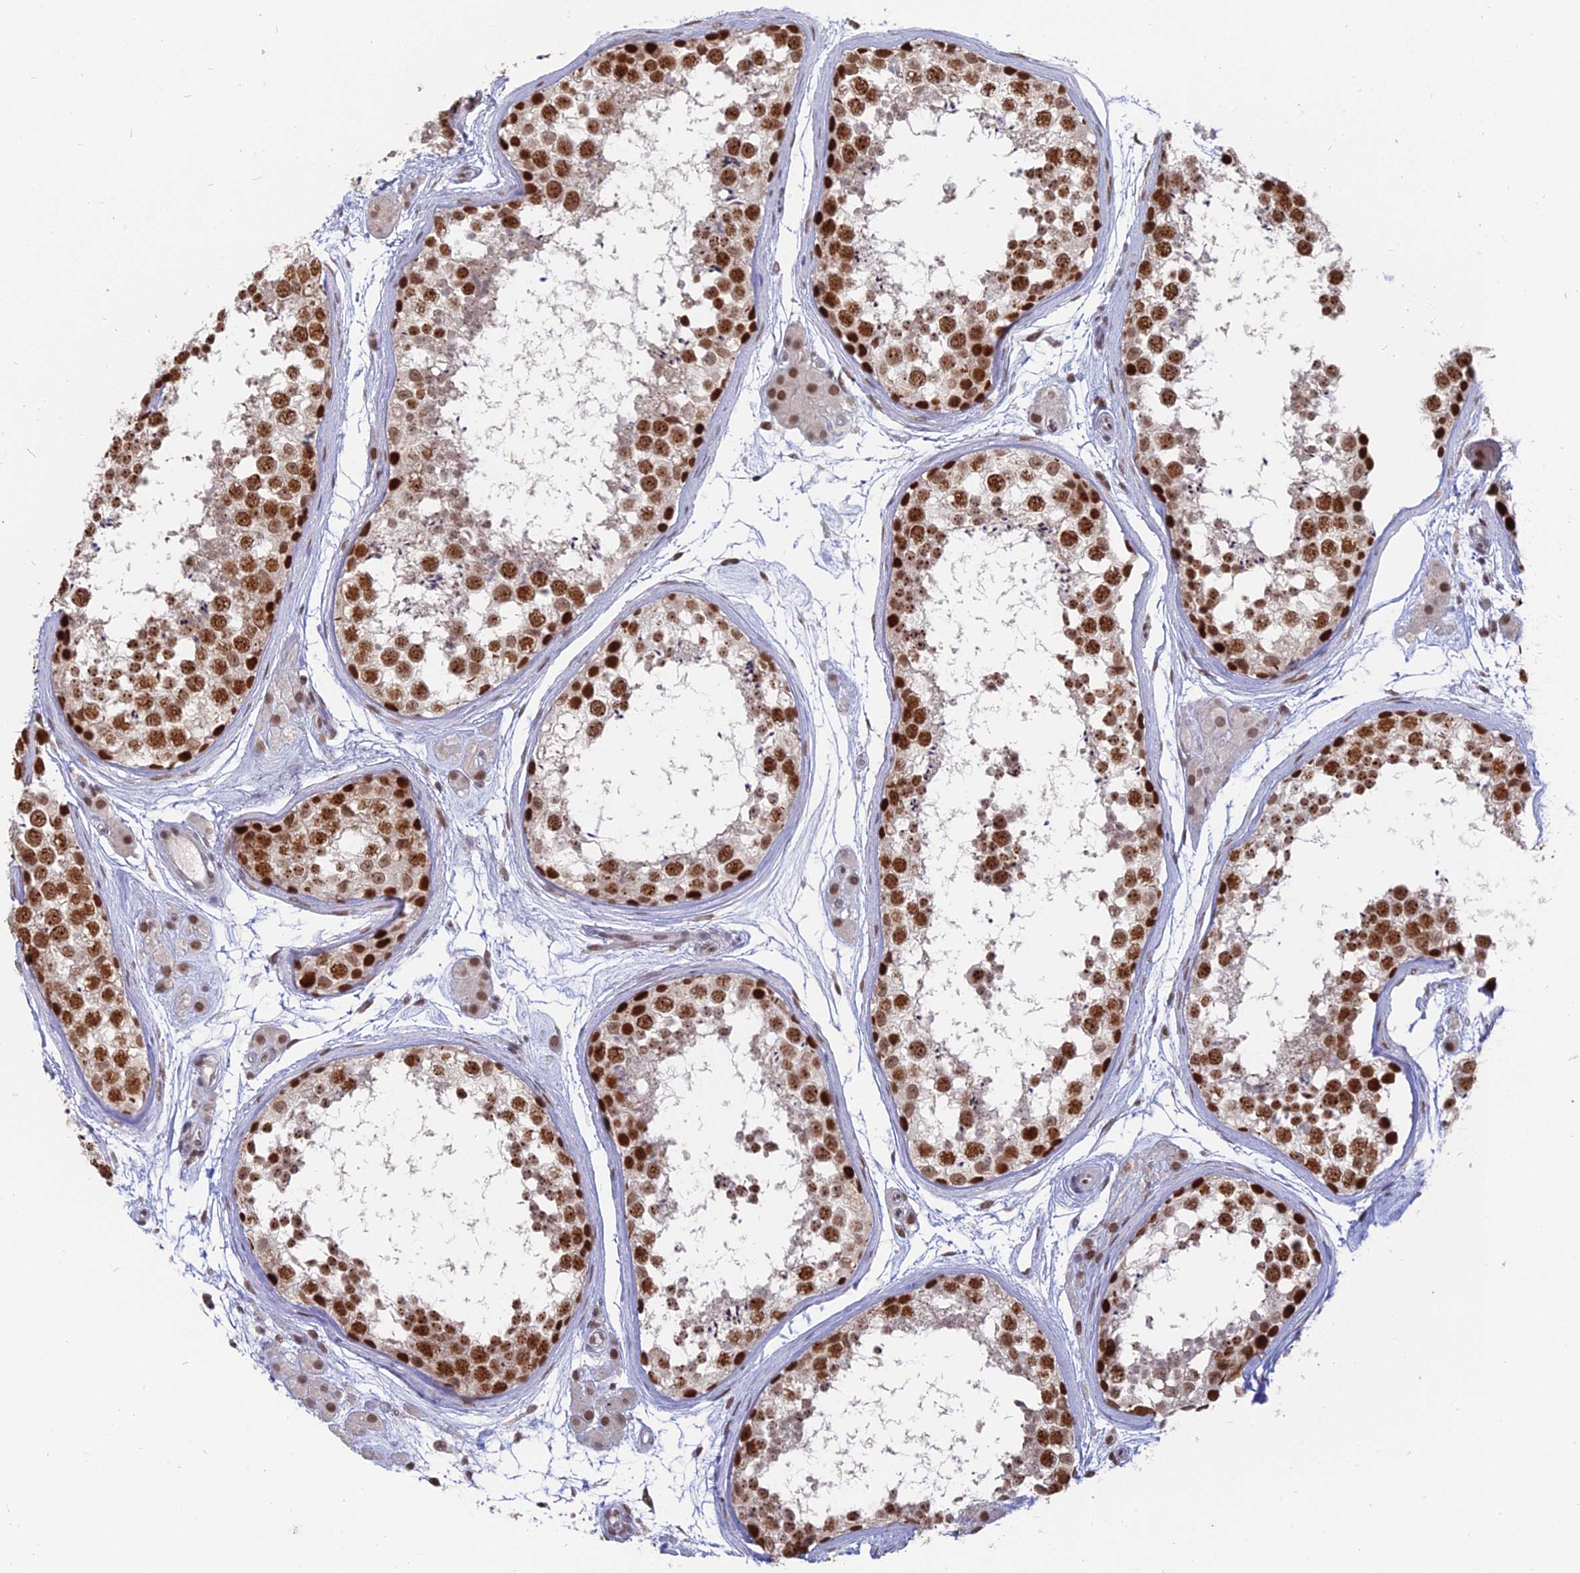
{"staining": {"intensity": "strong", "quantity": ">75%", "location": "nuclear"}, "tissue": "testis", "cell_type": "Cells in seminiferous ducts", "image_type": "normal", "snomed": [{"axis": "morphology", "description": "Normal tissue, NOS"}, {"axis": "topography", "description": "Testis"}], "caption": "This image demonstrates IHC staining of unremarkable human testis, with high strong nuclear expression in about >75% of cells in seminiferous ducts.", "gene": "NR1H3", "patient": {"sex": "male", "age": 56}}